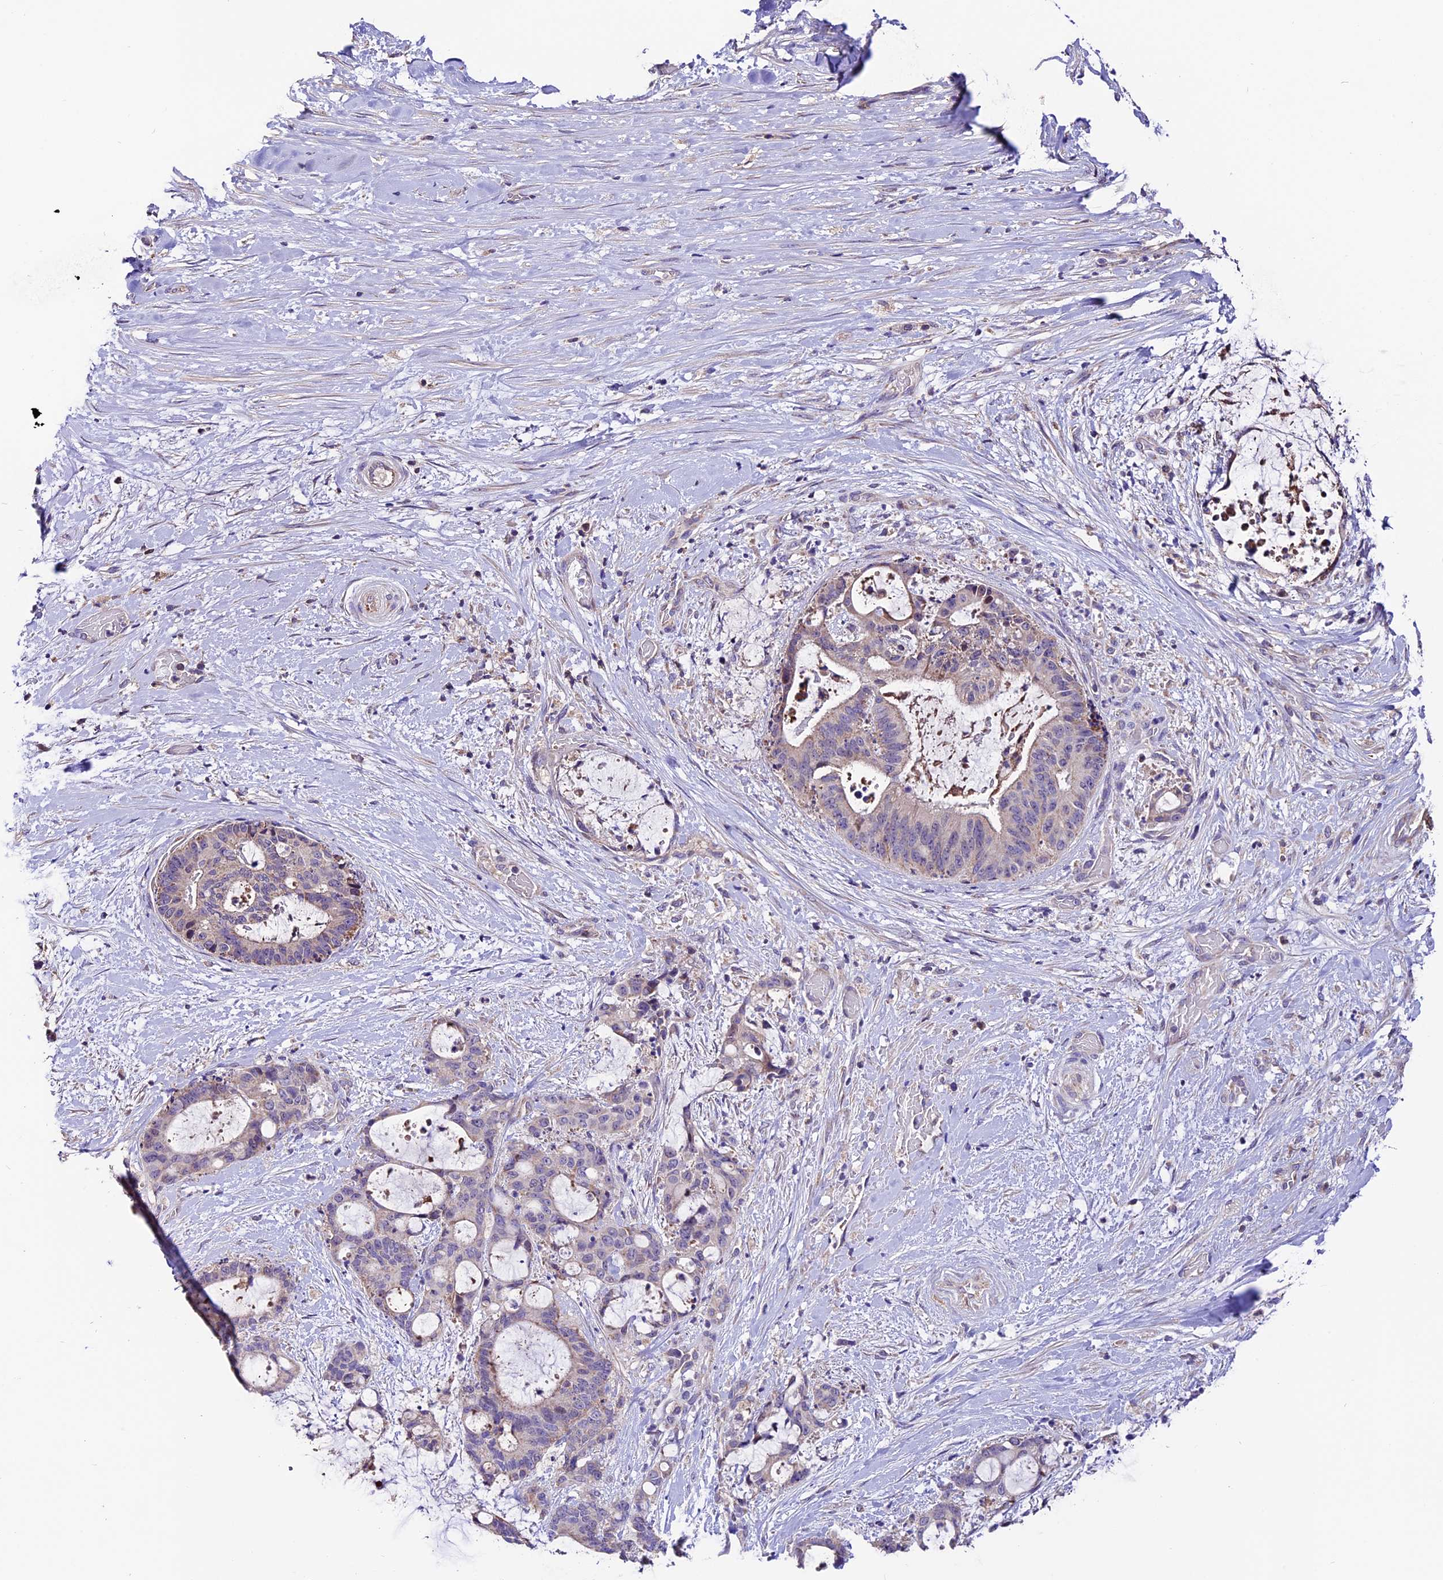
{"staining": {"intensity": "negative", "quantity": "none", "location": "none"}, "tissue": "liver cancer", "cell_type": "Tumor cells", "image_type": "cancer", "snomed": [{"axis": "morphology", "description": "Normal tissue, NOS"}, {"axis": "morphology", "description": "Cholangiocarcinoma"}, {"axis": "topography", "description": "Liver"}, {"axis": "topography", "description": "Peripheral nerve tissue"}], "caption": "This is an immunohistochemistry micrograph of human liver cancer (cholangiocarcinoma). There is no expression in tumor cells.", "gene": "DDX28", "patient": {"sex": "female", "age": 73}}